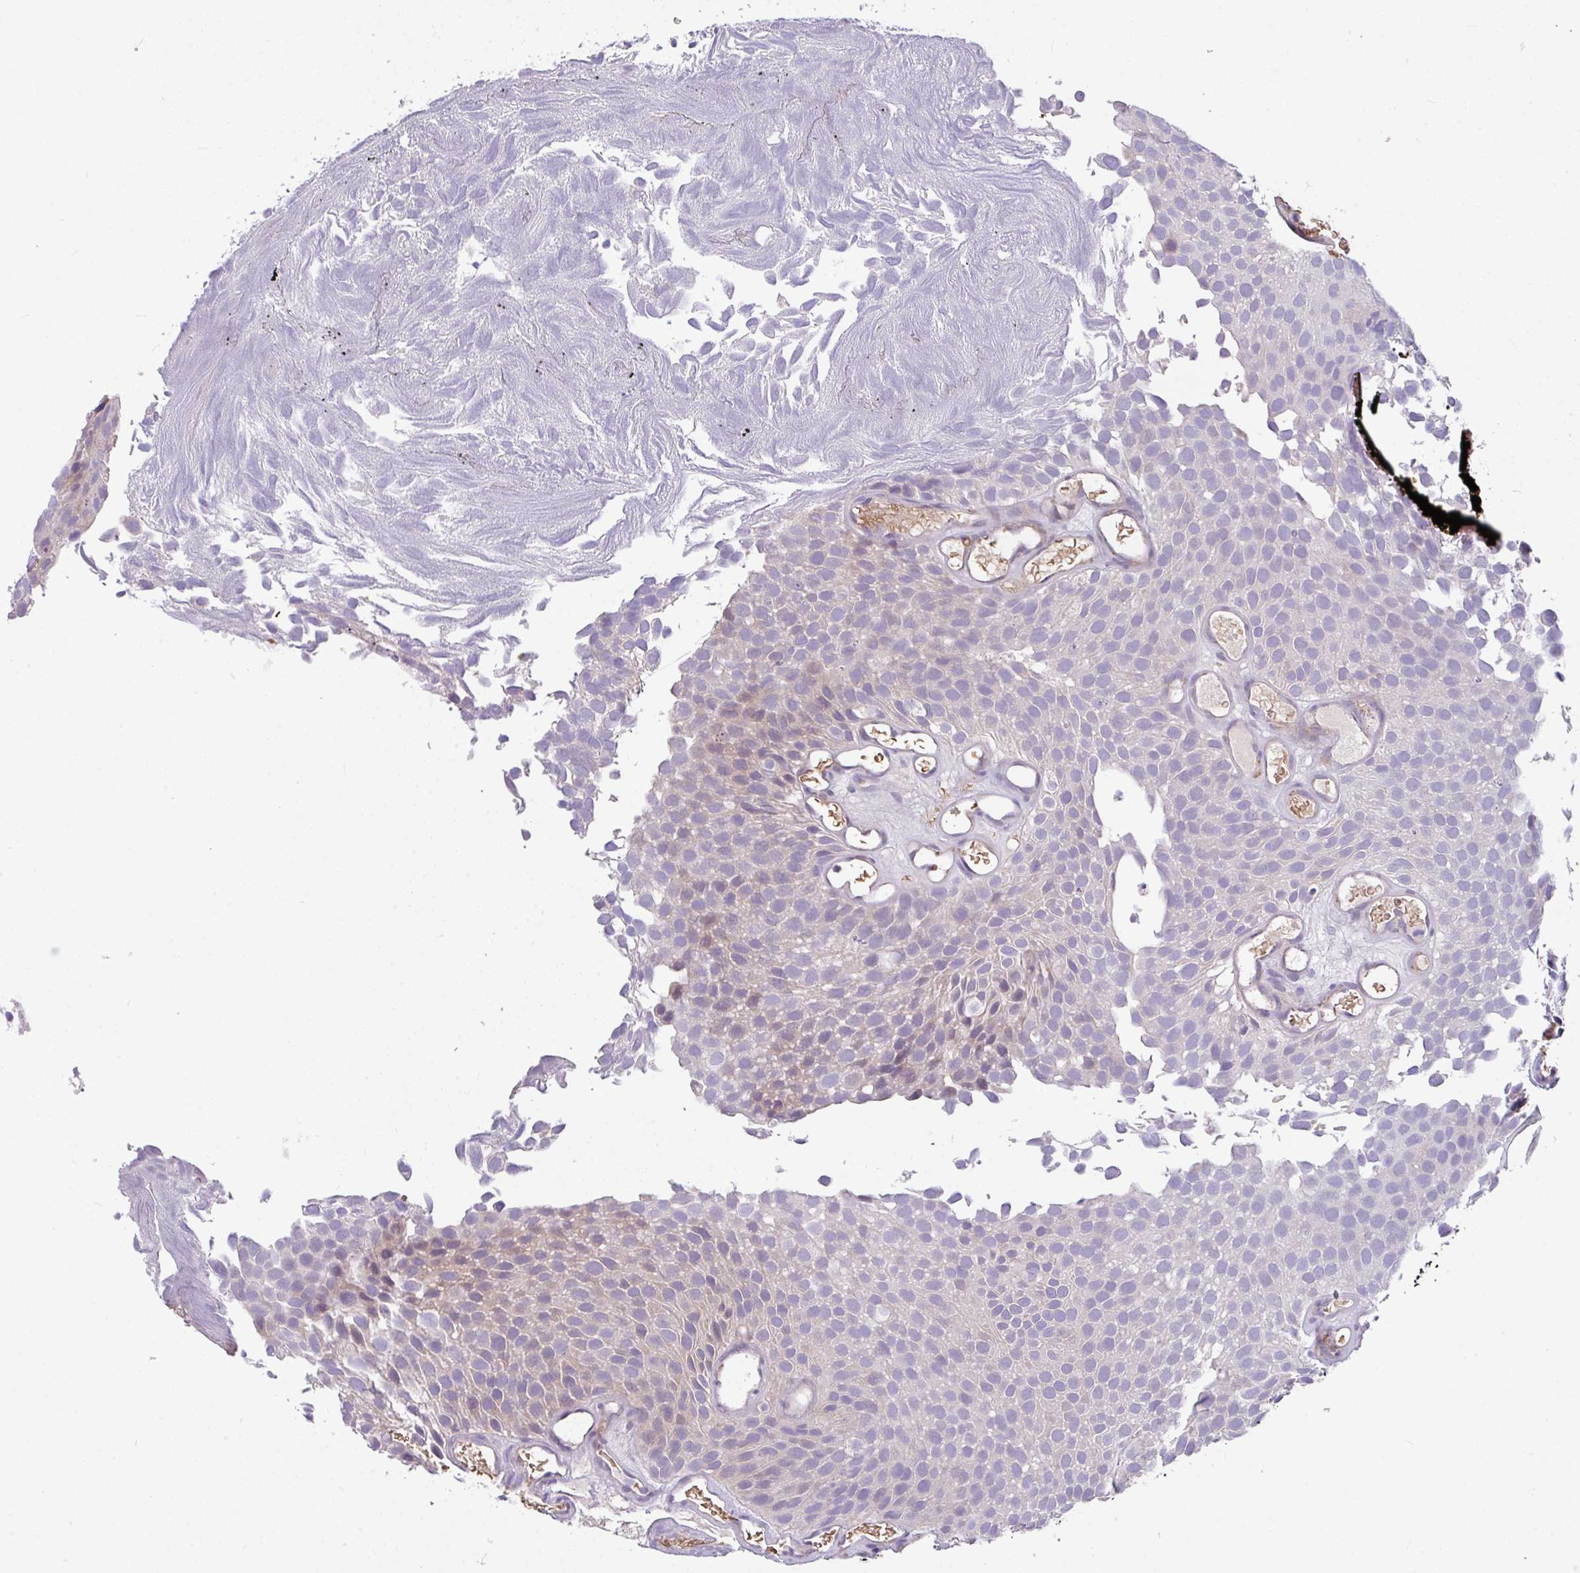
{"staining": {"intensity": "negative", "quantity": "none", "location": "none"}, "tissue": "urothelial cancer", "cell_type": "Tumor cells", "image_type": "cancer", "snomed": [{"axis": "morphology", "description": "Urothelial carcinoma, Low grade"}, {"axis": "topography", "description": "Urinary bladder"}], "caption": "IHC micrograph of human urothelial cancer stained for a protein (brown), which exhibits no positivity in tumor cells.", "gene": "MOCS1", "patient": {"sex": "male", "age": 89}}